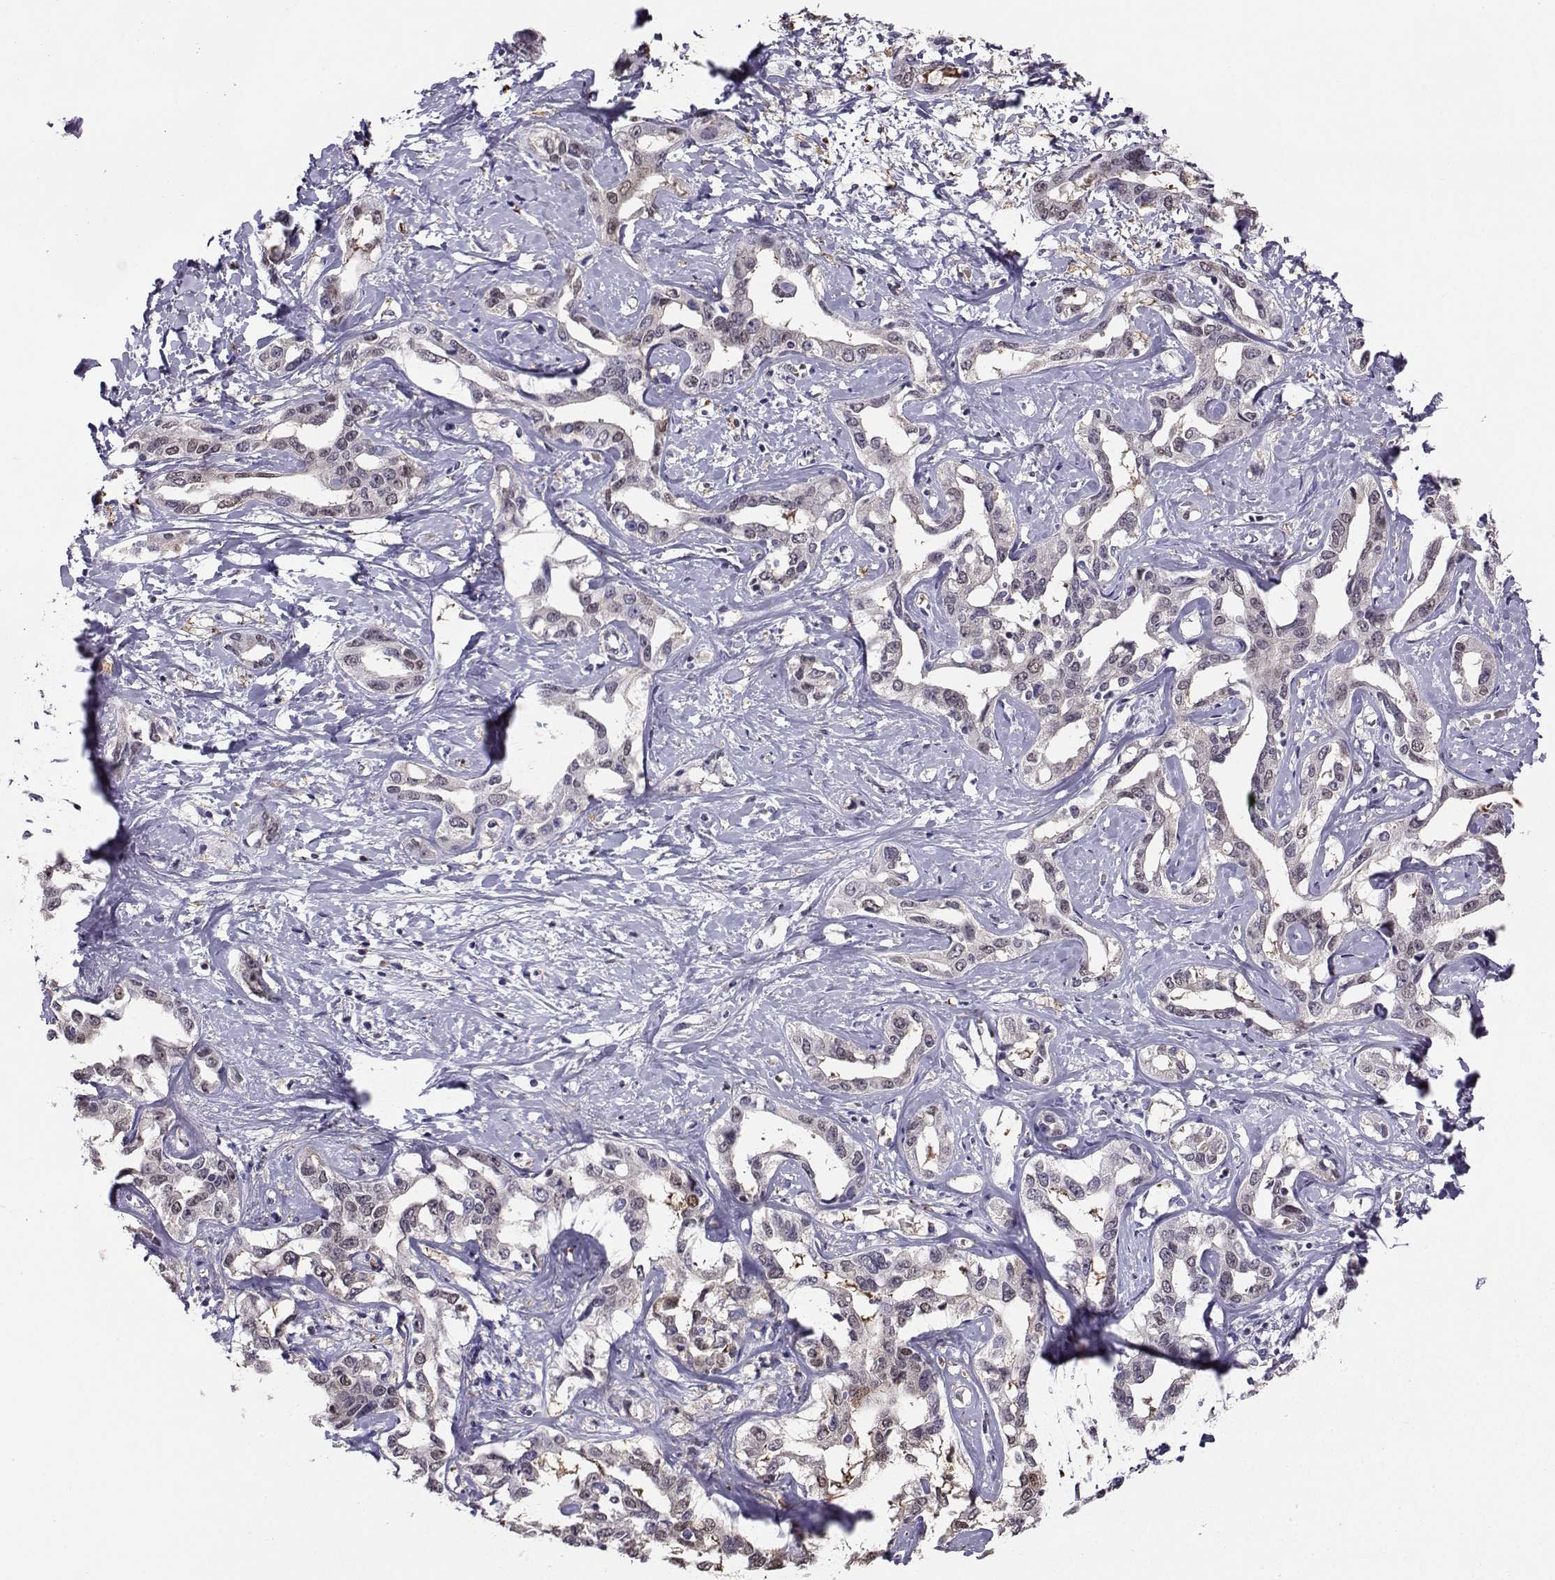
{"staining": {"intensity": "negative", "quantity": "none", "location": "none"}, "tissue": "liver cancer", "cell_type": "Tumor cells", "image_type": "cancer", "snomed": [{"axis": "morphology", "description": "Cholangiocarcinoma"}, {"axis": "topography", "description": "Liver"}], "caption": "Tumor cells are negative for brown protein staining in liver cholangiocarcinoma.", "gene": "PGK1", "patient": {"sex": "male", "age": 59}}